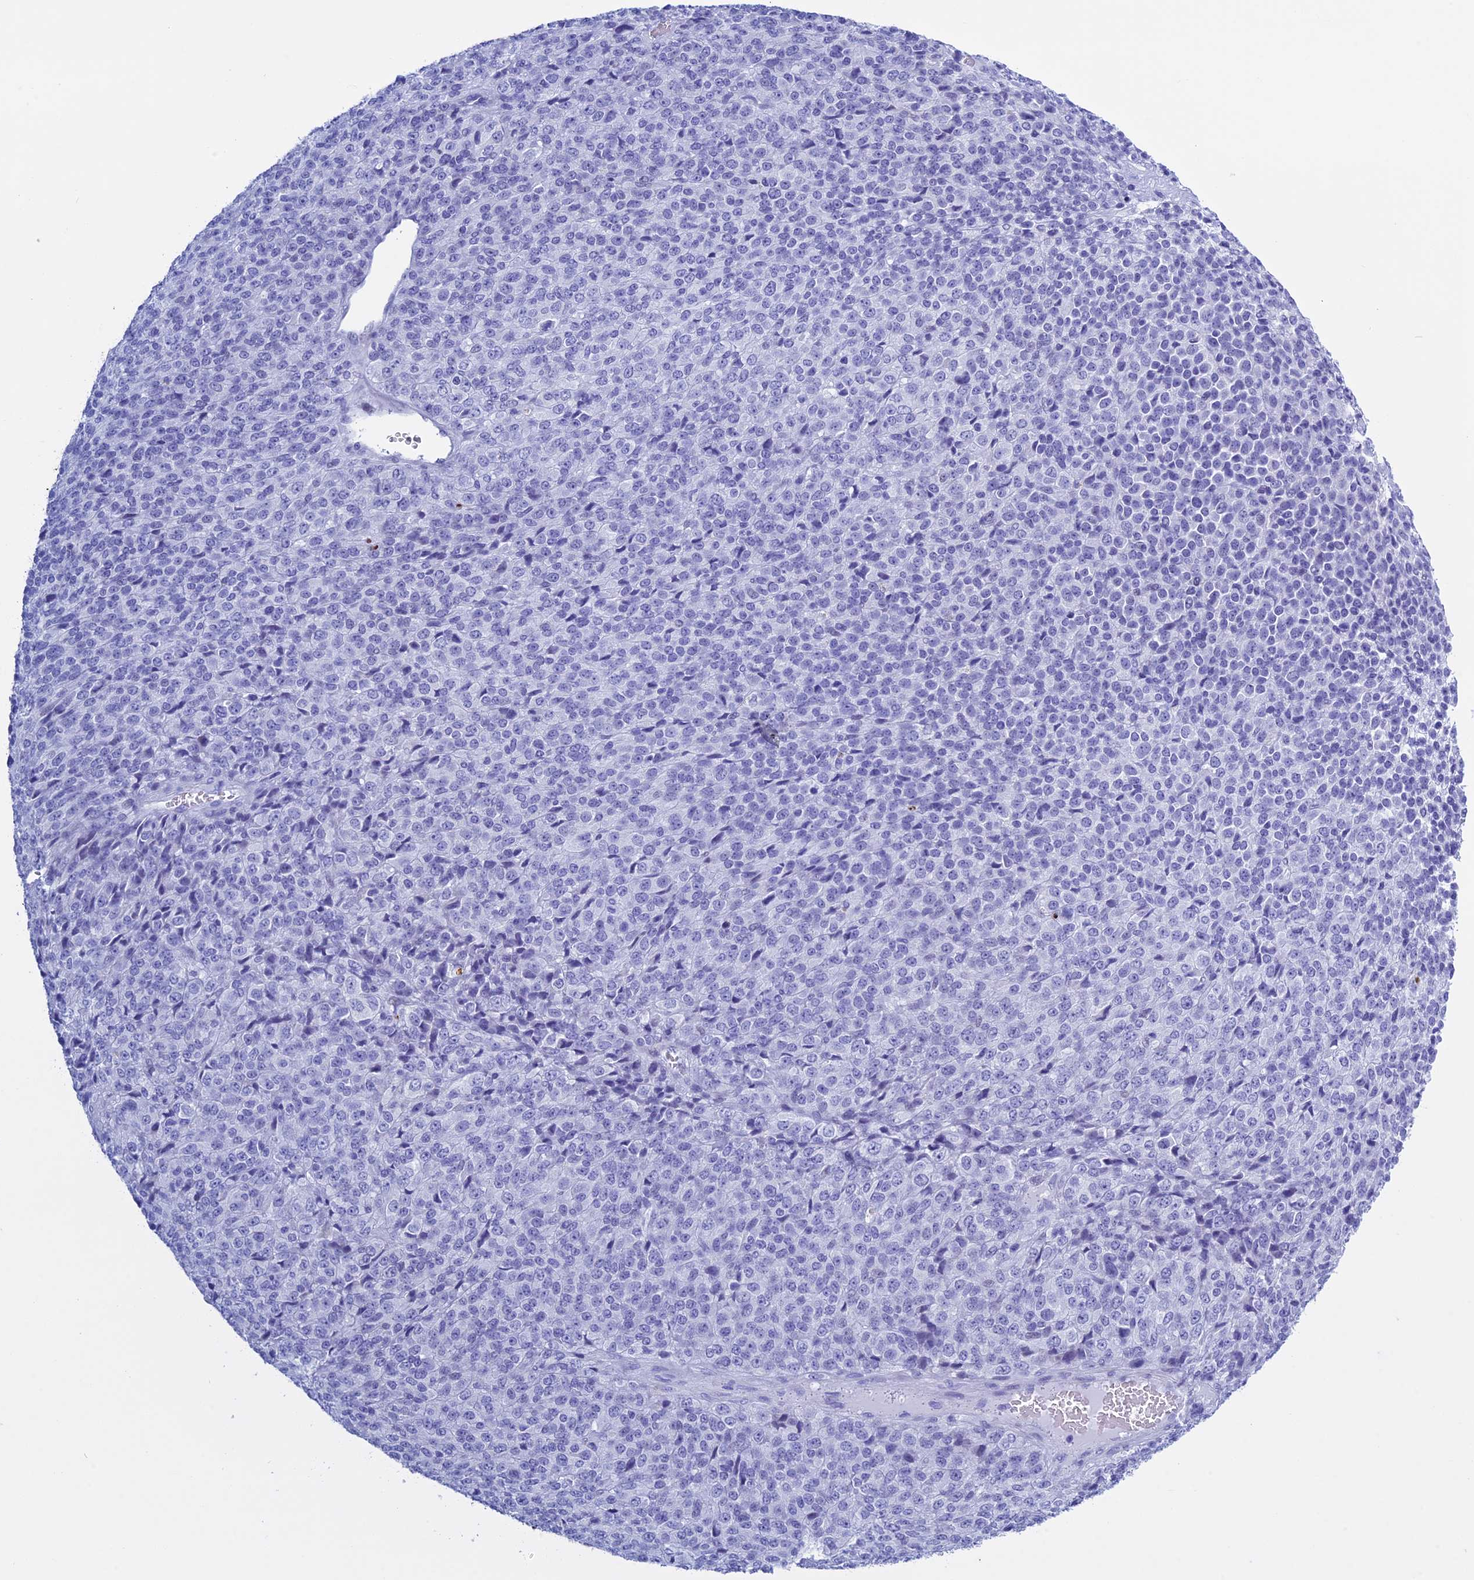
{"staining": {"intensity": "negative", "quantity": "none", "location": "none"}, "tissue": "melanoma", "cell_type": "Tumor cells", "image_type": "cancer", "snomed": [{"axis": "morphology", "description": "Malignant melanoma, Metastatic site"}, {"axis": "topography", "description": "Brain"}], "caption": "This is a photomicrograph of immunohistochemistry staining of melanoma, which shows no expression in tumor cells.", "gene": "KCTD21", "patient": {"sex": "female", "age": 56}}